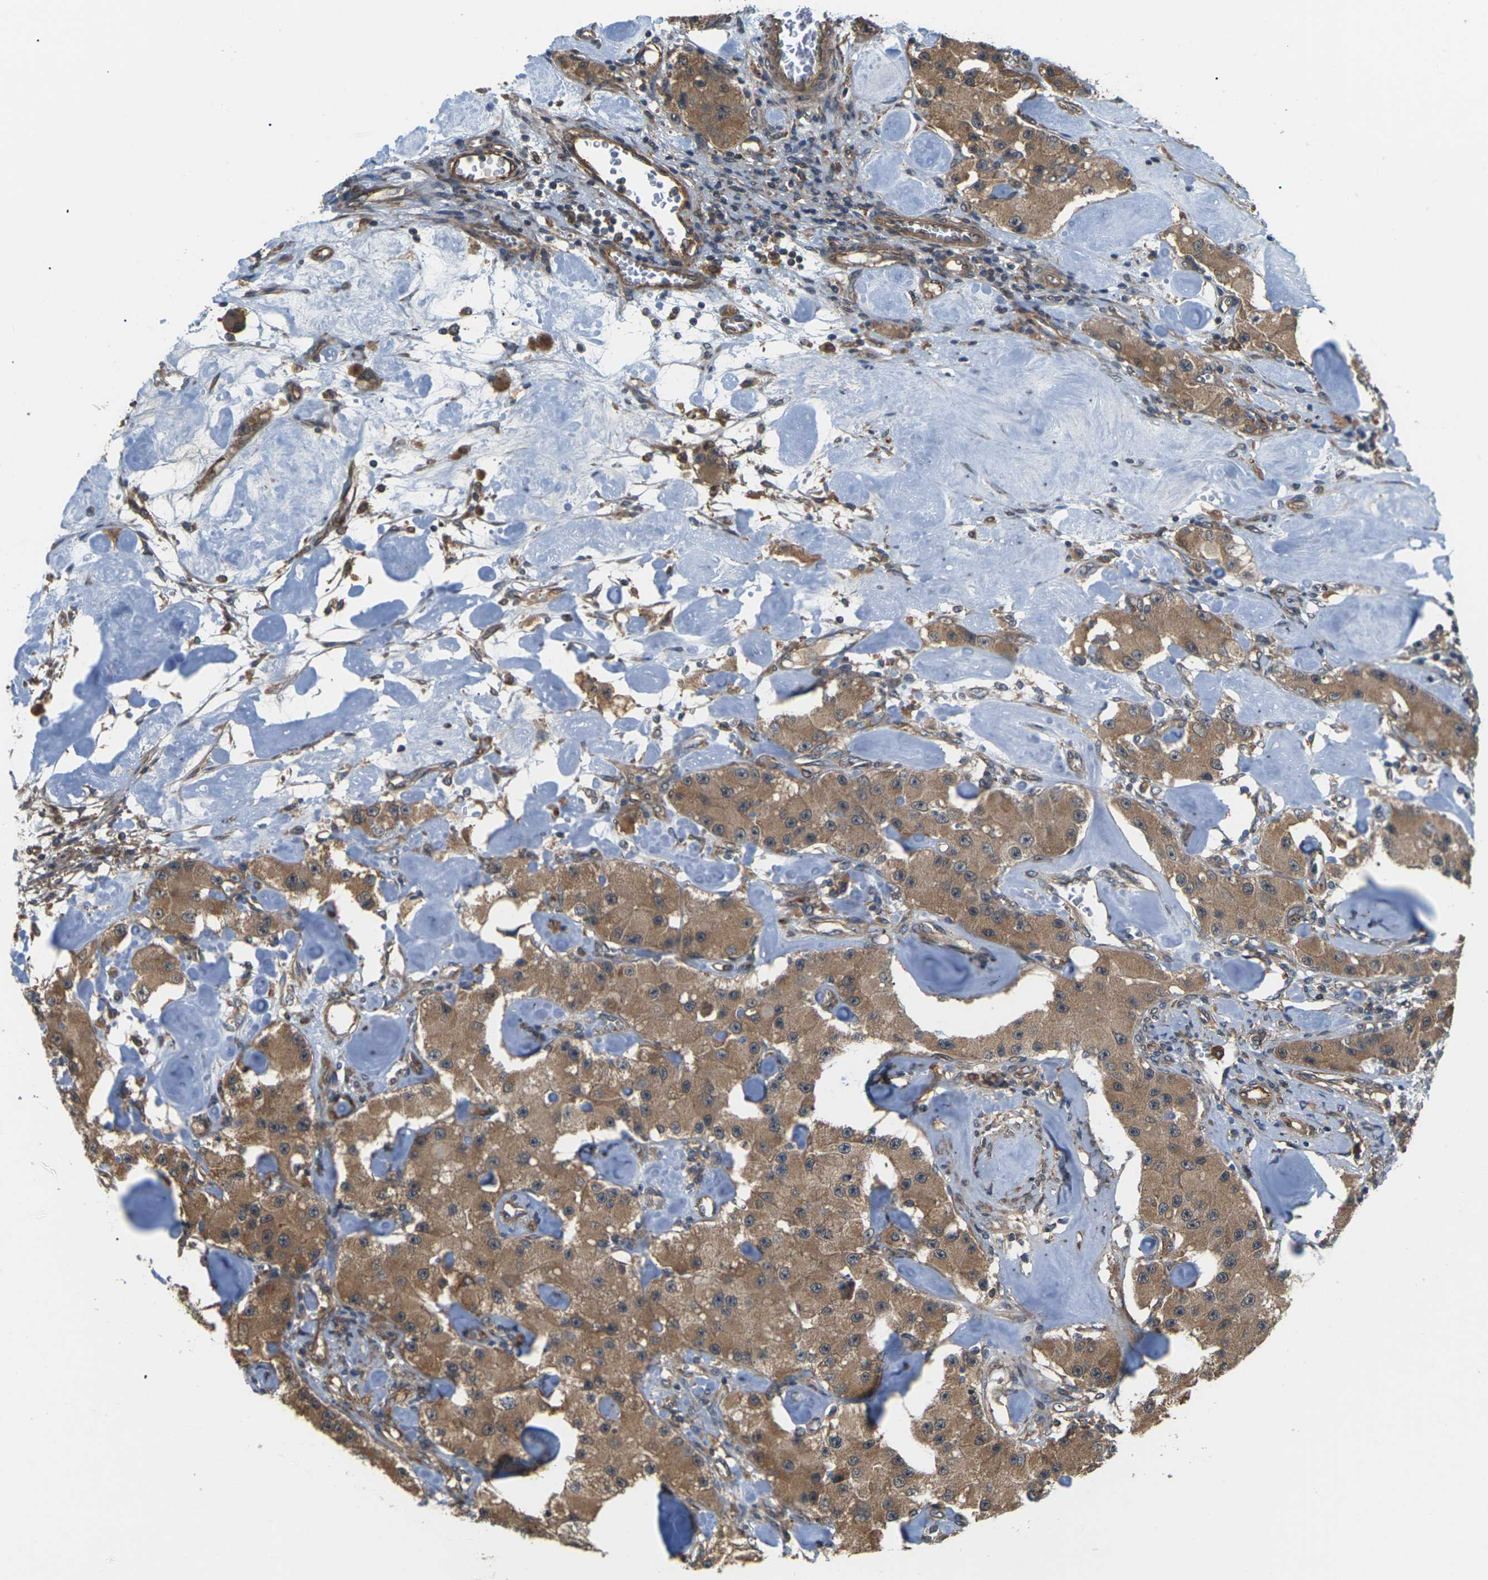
{"staining": {"intensity": "moderate", "quantity": ">75%", "location": "cytoplasmic/membranous"}, "tissue": "carcinoid", "cell_type": "Tumor cells", "image_type": "cancer", "snomed": [{"axis": "morphology", "description": "Carcinoid, malignant, NOS"}, {"axis": "topography", "description": "Pancreas"}], "caption": "The immunohistochemical stain labels moderate cytoplasmic/membranous expression in tumor cells of carcinoid (malignant) tissue.", "gene": "NRAS", "patient": {"sex": "male", "age": 41}}